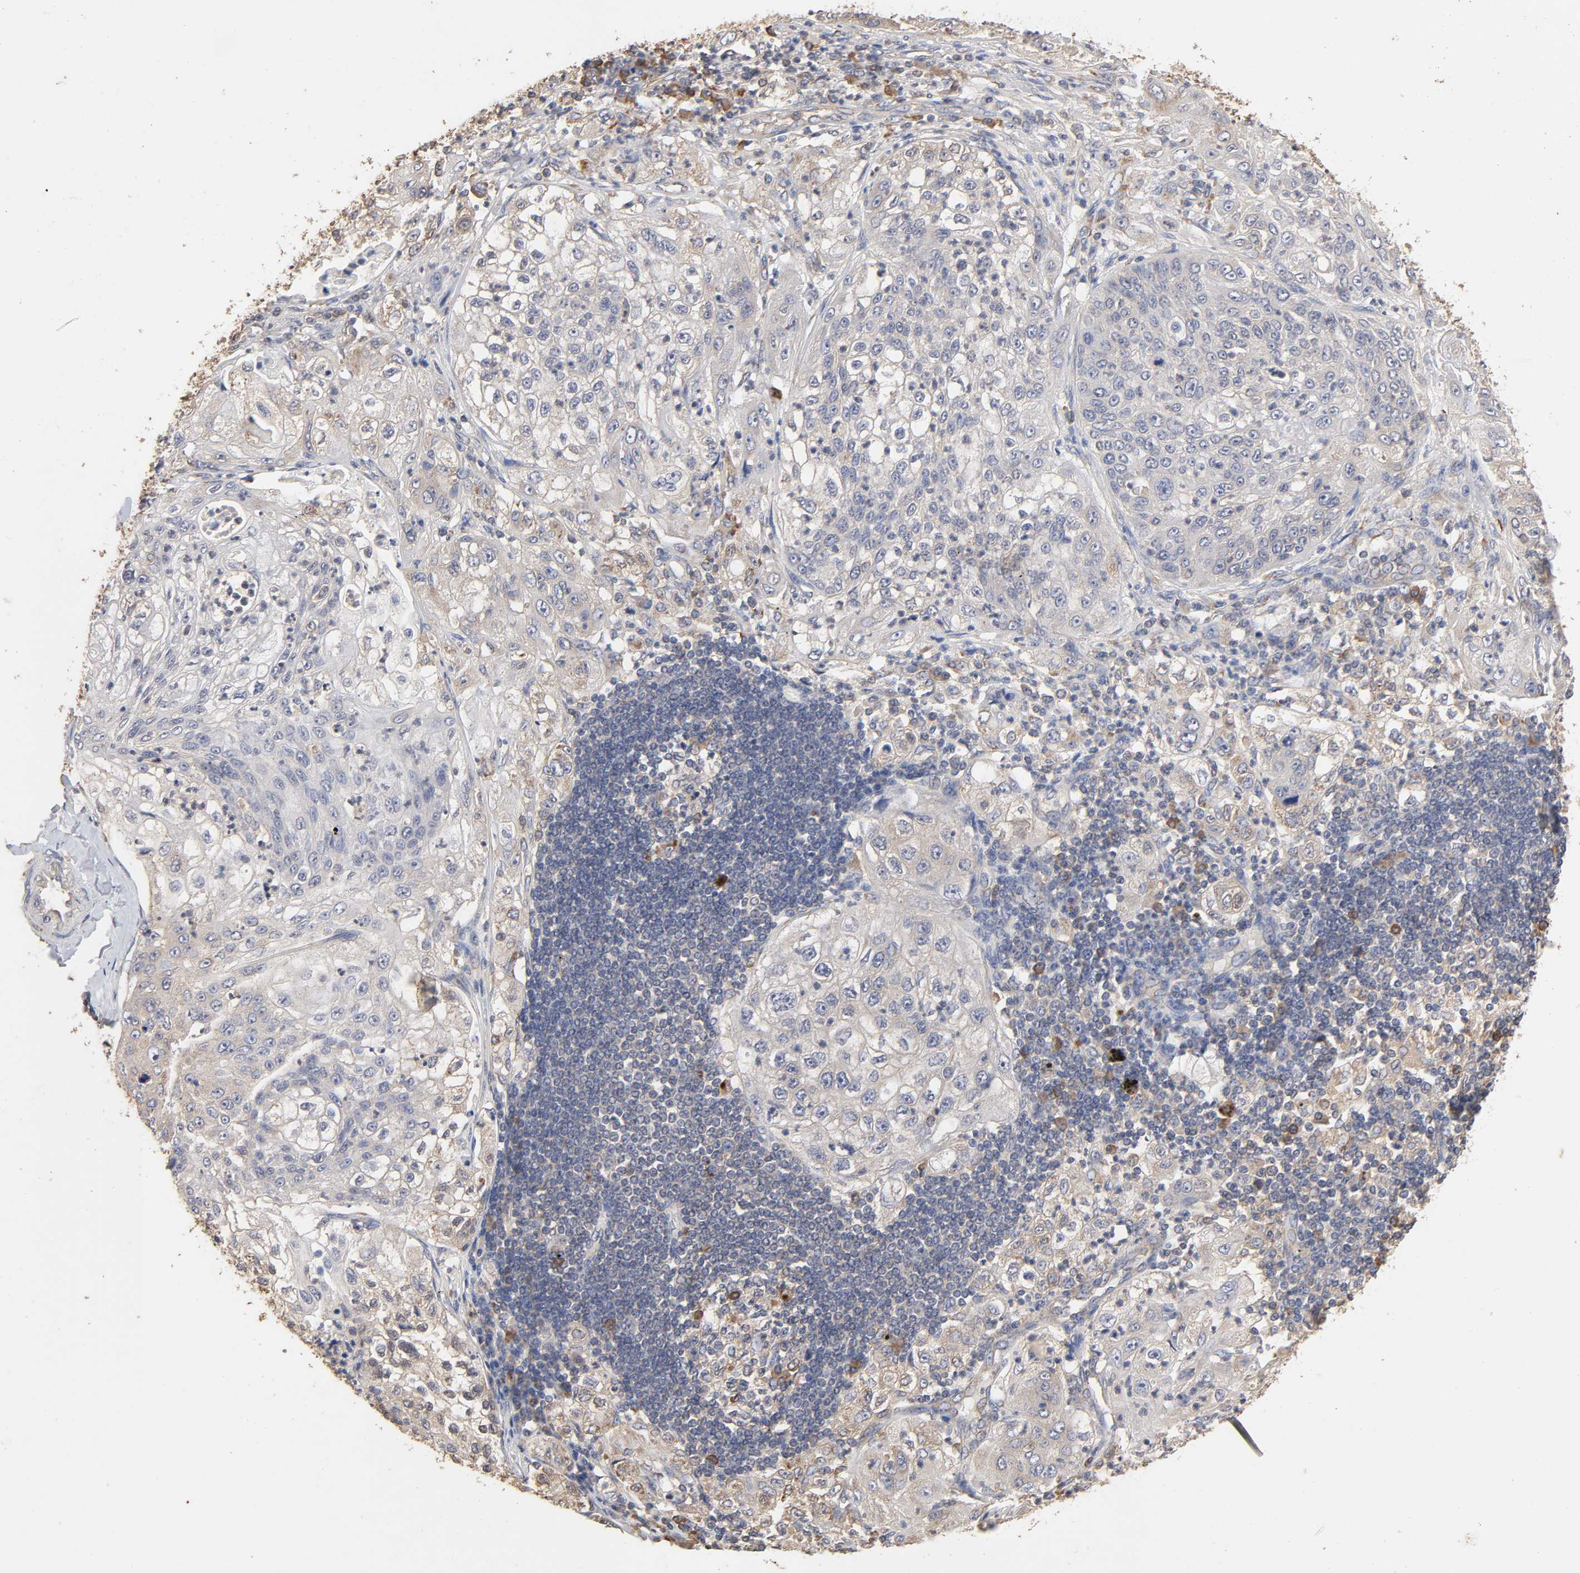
{"staining": {"intensity": "weak", "quantity": "<25%", "location": "cytoplasmic/membranous"}, "tissue": "lung cancer", "cell_type": "Tumor cells", "image_type": "cancer", "snomed": [{"axis": "morphology", "description": "Inflammation, NOS"}, {"axis": "morphology", "description": "Squamous cell carcinoma, NOS"}, {"axis": "topography", "description": "Lymph node"}, {"axis": "topography", "description": "Soft tissue"}, {"axis": "topography", "description": "Lung"}], "caption": "High magnification brightfield microscopy of lung squamous cell carcinoma stained with DAB (brown) and counterstained with hematoxylin (blue): tumor cells show no significant staining. (Brightfield microscopy of DAB (3,3'-diaminobenzidine) immunohistochemistry at high magnification).", "gene": "EIF4G2", "patient": {"sex": "male", "age": 66}}